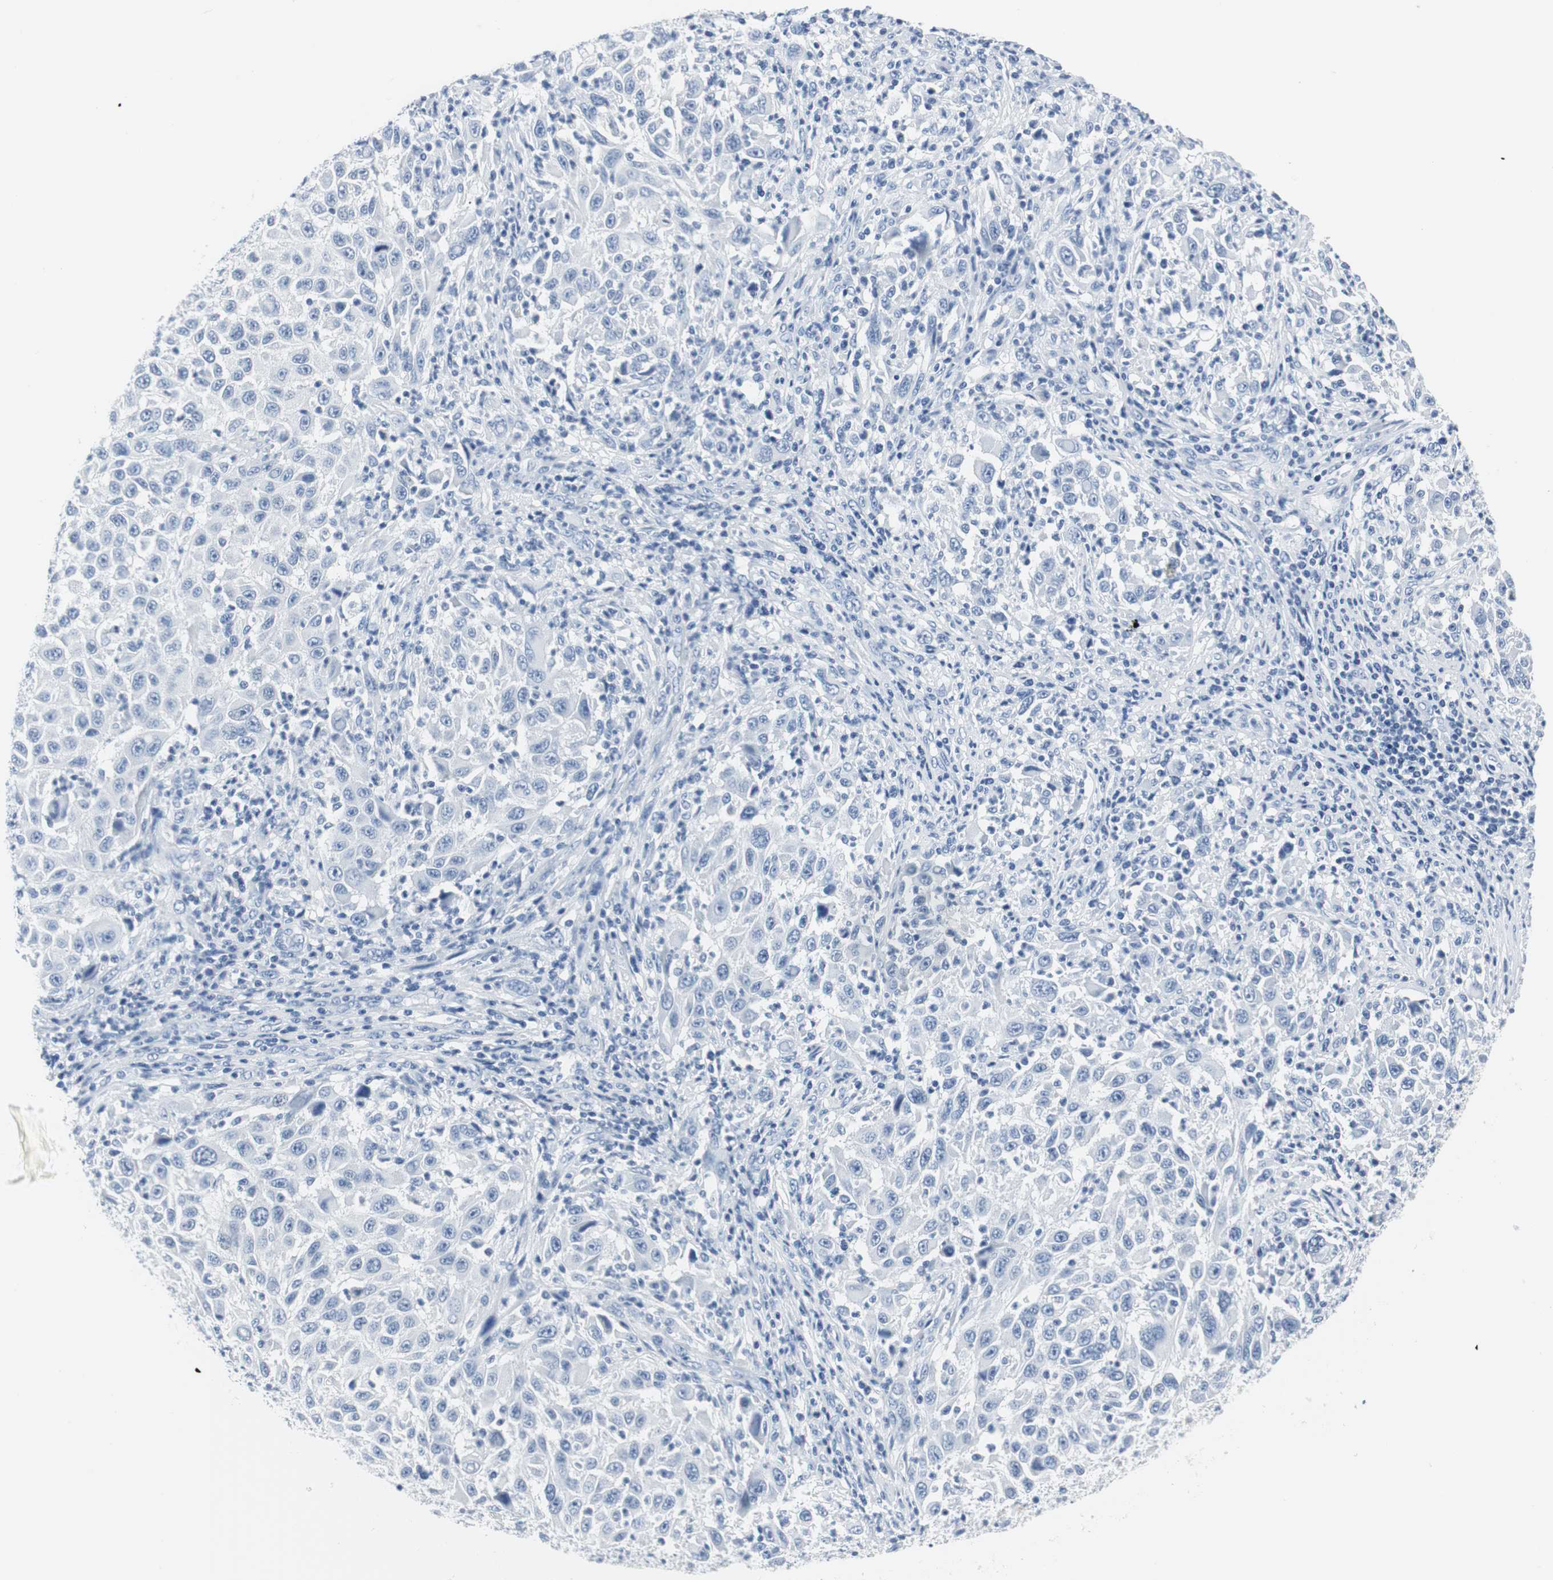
{"staining": {"intensity": "negative", "quantity": "none", "location": "none"}, "tissue": "melanoma", "cell_type": "Tumor cells", "image_type": "cancer", "snomed": [{"axis": "morphology", "description": "Malignant melanoma, Metastatic site"}, {"axis": "topography", "description": "Lymph node"}], "caption": "Immunohistochemistry of melanoma exhibits no expression in tumor cells. (Stains: DAB immunohistochemistry with hematoxylin counter stain, Microscopy: brightfield microscopy at high magnification).", "gene": "GAP43", "patient": {"sex": "male", "age": 61}}